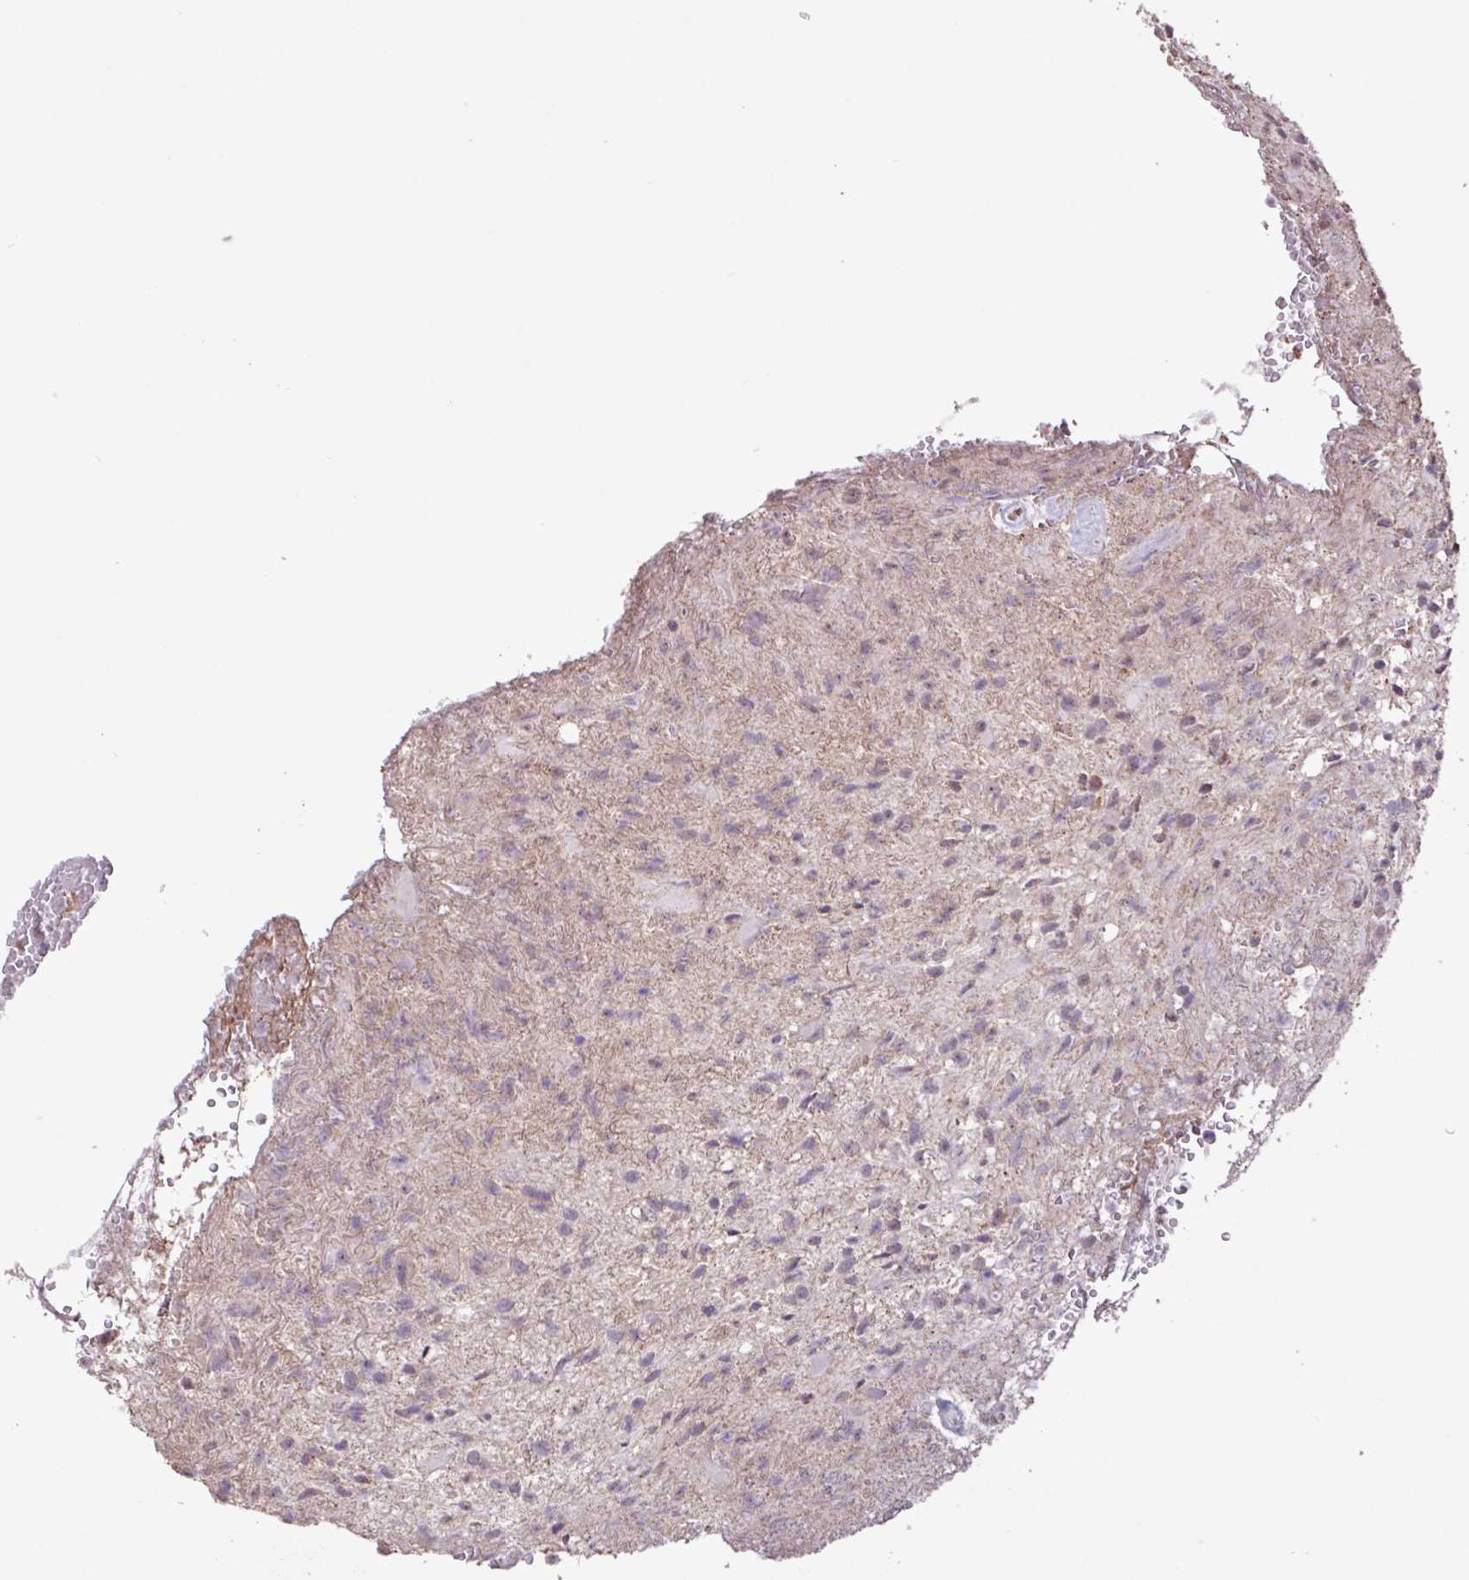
{"staining": {"intensity": "weak", "quantity": "<25%", "location": "nuclear"}, "tissue": "glioma", "cell_type": "Tumor cells", "image_type": "cancer", "snomed": [{"axis": "morphology", "description": "Glioma, malignant, High grade"}, {"axis": "topography", "description": "Brain"}], "caption": "Malignant high-grade glioma was stained to show a protein in brown. There is no significant positivity in tumor cells.", "gene": "L3MBTL3", "patient": {"sex": "male", "age": 56}}